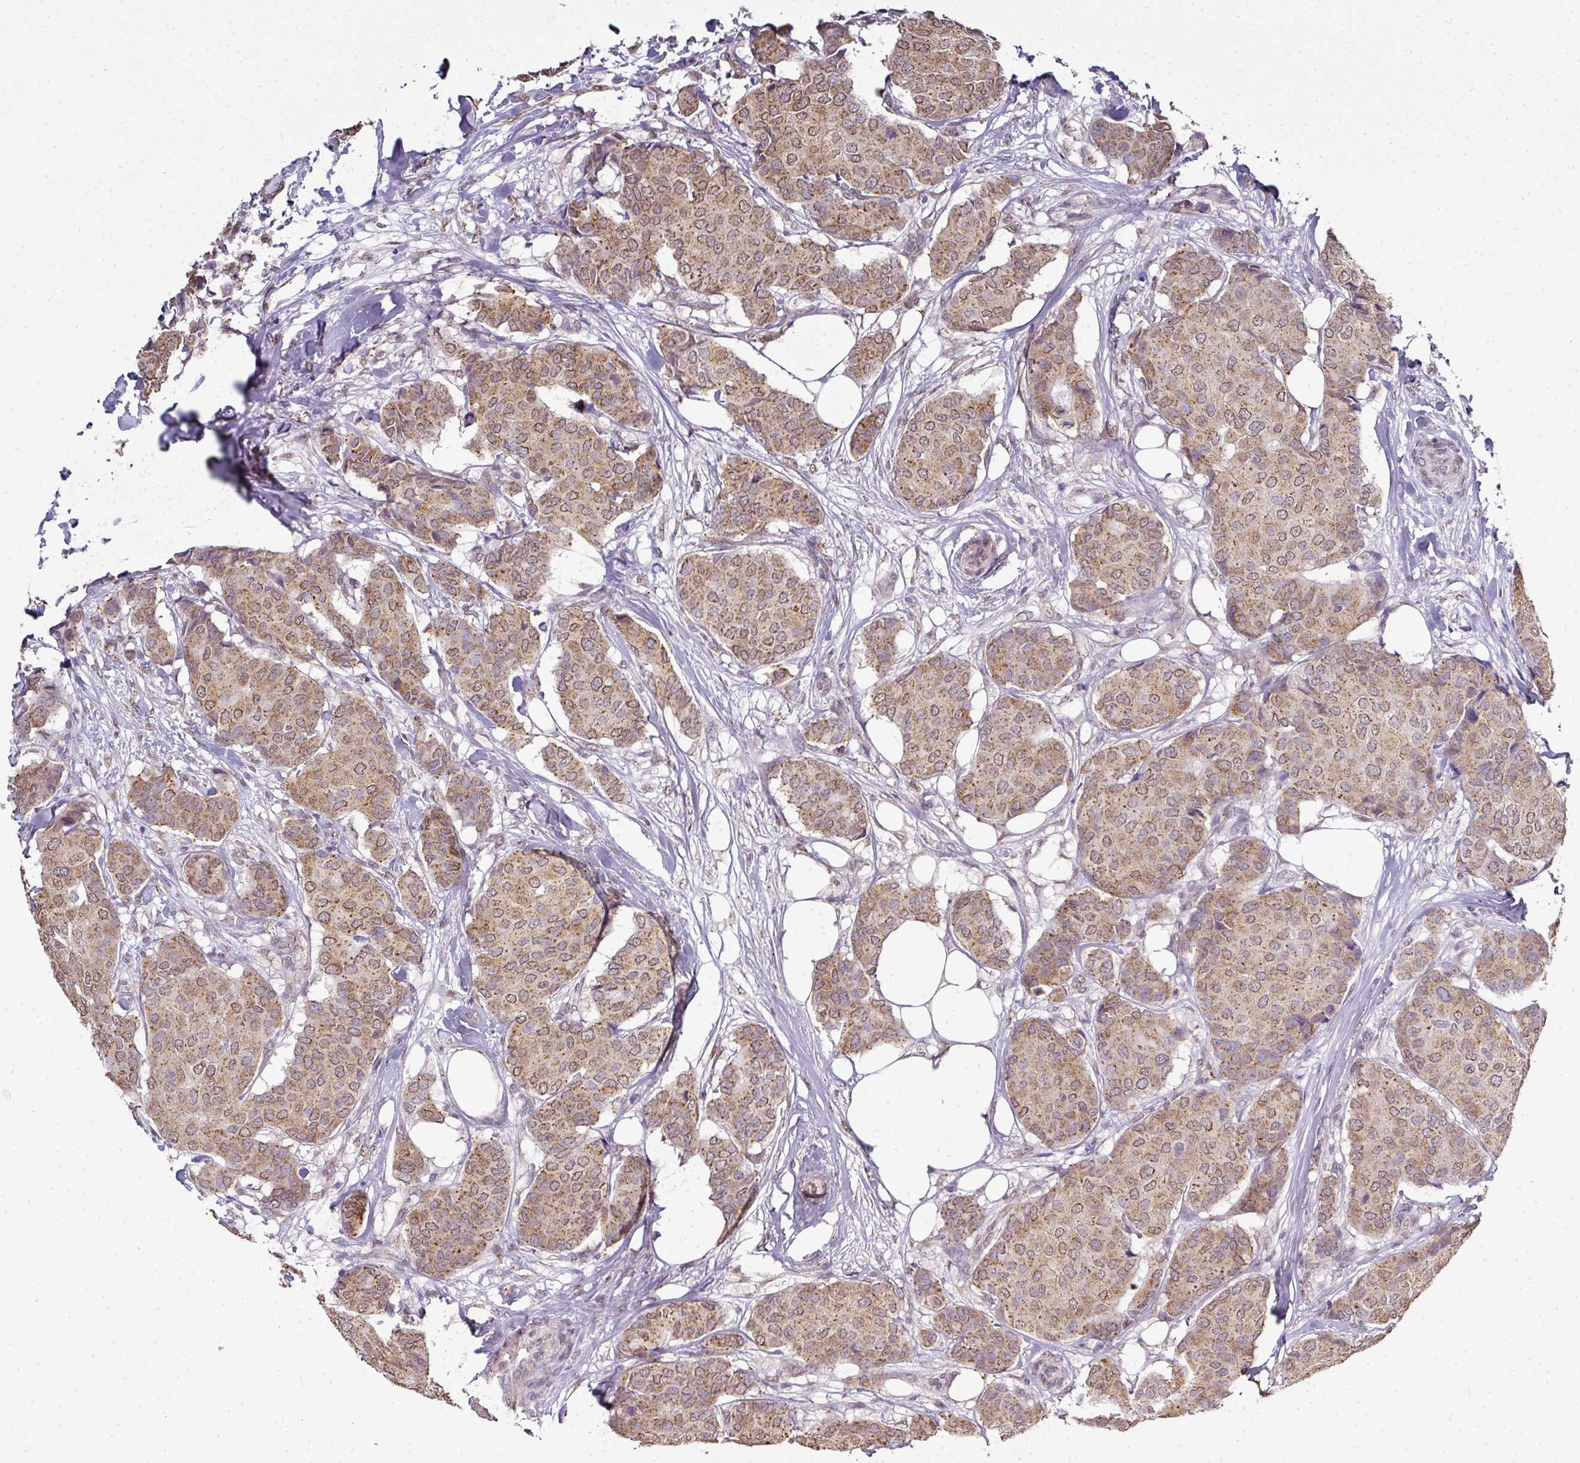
{"staining": {"intensity": "weak", "quantity": ">75%", "location": "cytoplasmic/membranous,nuclear"}, "tissue": "breast cancer", "cell_type": "Tumor cells", "image_type": "cancer", "snomed": [{"axis": "morphology", "description": "Duct carcinoma"}, {"axis": "topography", "description": "Breast"}], "caption": "The histopathology image demonstrates a brown stain indicating the presence of a protein in the cytoplasmic/membranous and nuclear of tumor cells in breast cancer.", "gene": "JPH2", "patient": {"sex": "female", "age": 75}}